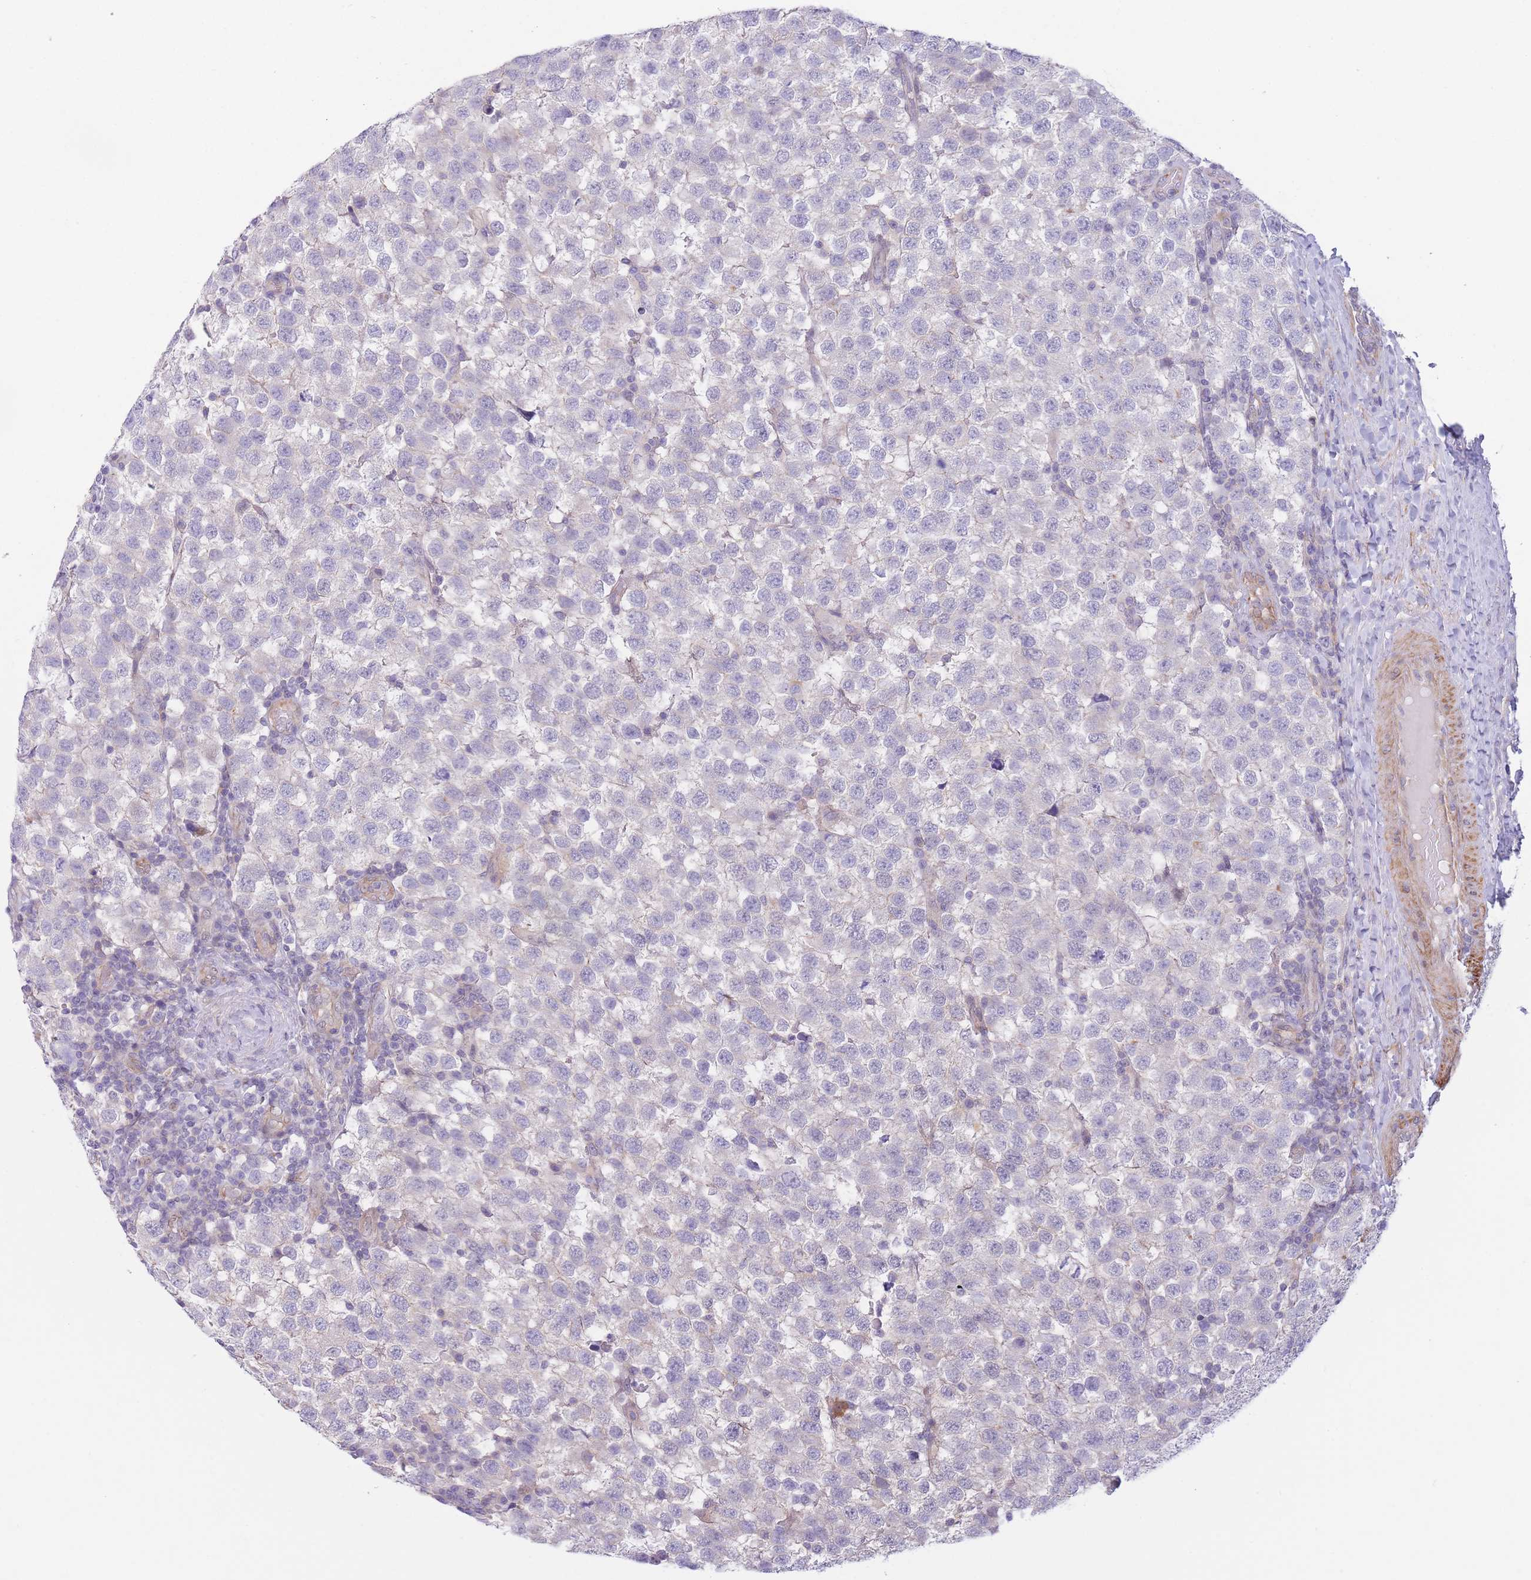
{"staining": {"intensity": "negative", "quantity": "none", "location": "none"}, "tissue": "testis cancer", "cell_type": "Tumor cells", "image_type": "cancer", "snomed": [{"axis": "morphology", "description": "Seminoma, NOS"}, {"axis": "topography", "description": "Testis"}], "caption": "Testis cancer was stained to show a protein in brown. There is no significant positivity in tumor cells.", "gene": "C9orf152", "patient": {"sex": "male", "age": 34}}